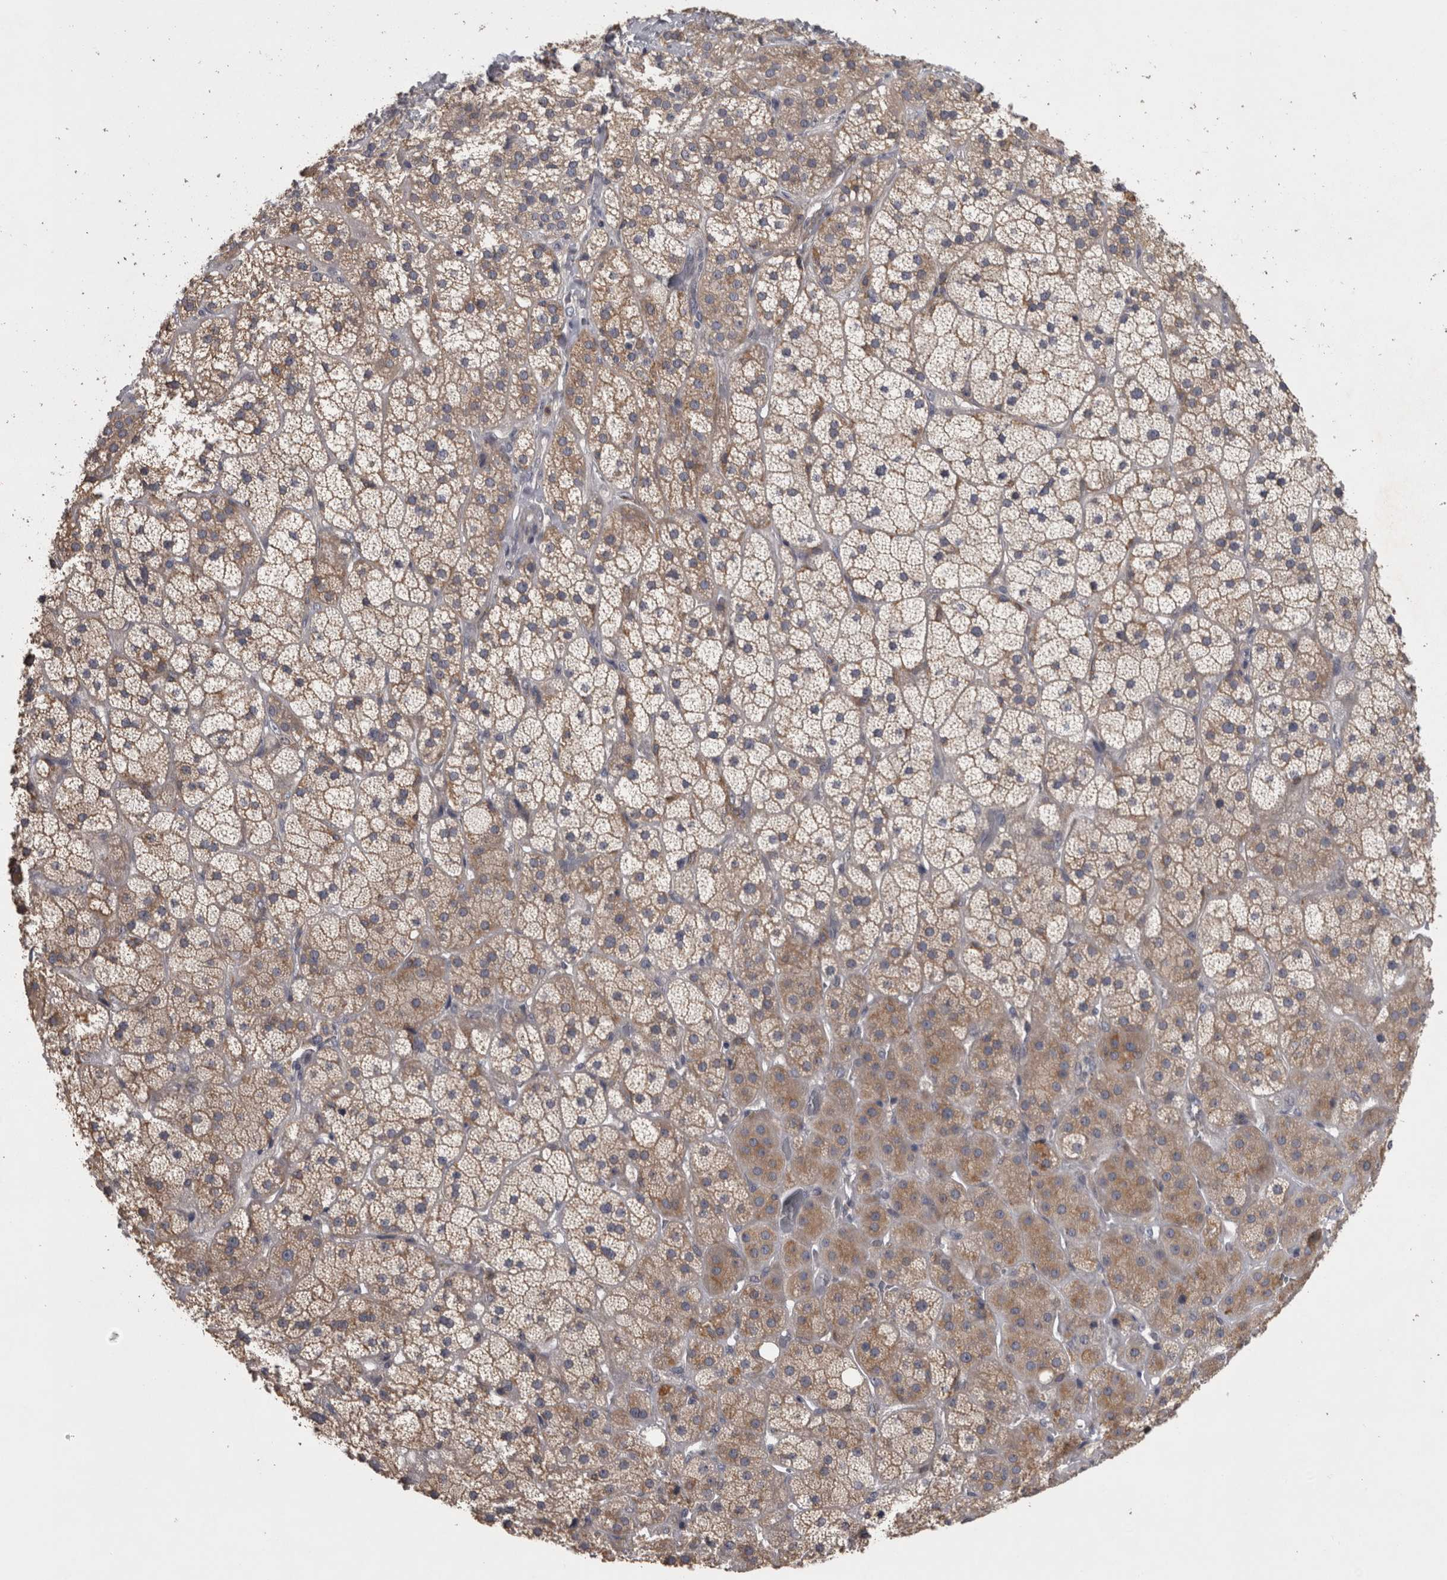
{"staining": {"intensity": "moderate", "quantity": "25%-75%", "location": "cytoplasmic/membranous"}, "tissue": "adrenal gland", "cell_type": "Glandular cells", "image_type": "normal", "snomed": [{"axis": "morphology", "description": "Normal tissue, NOS"}, {"axis": "topography", "description": "Adrenal gland"}], "caption": "Moderate cytoplasmic/membranous expression is present in approximately 25%-75% of glandular cells in unremarkable adrenal gland.", "gene": "PRKCI", "patient": {"sex": "male", "age": 57}}